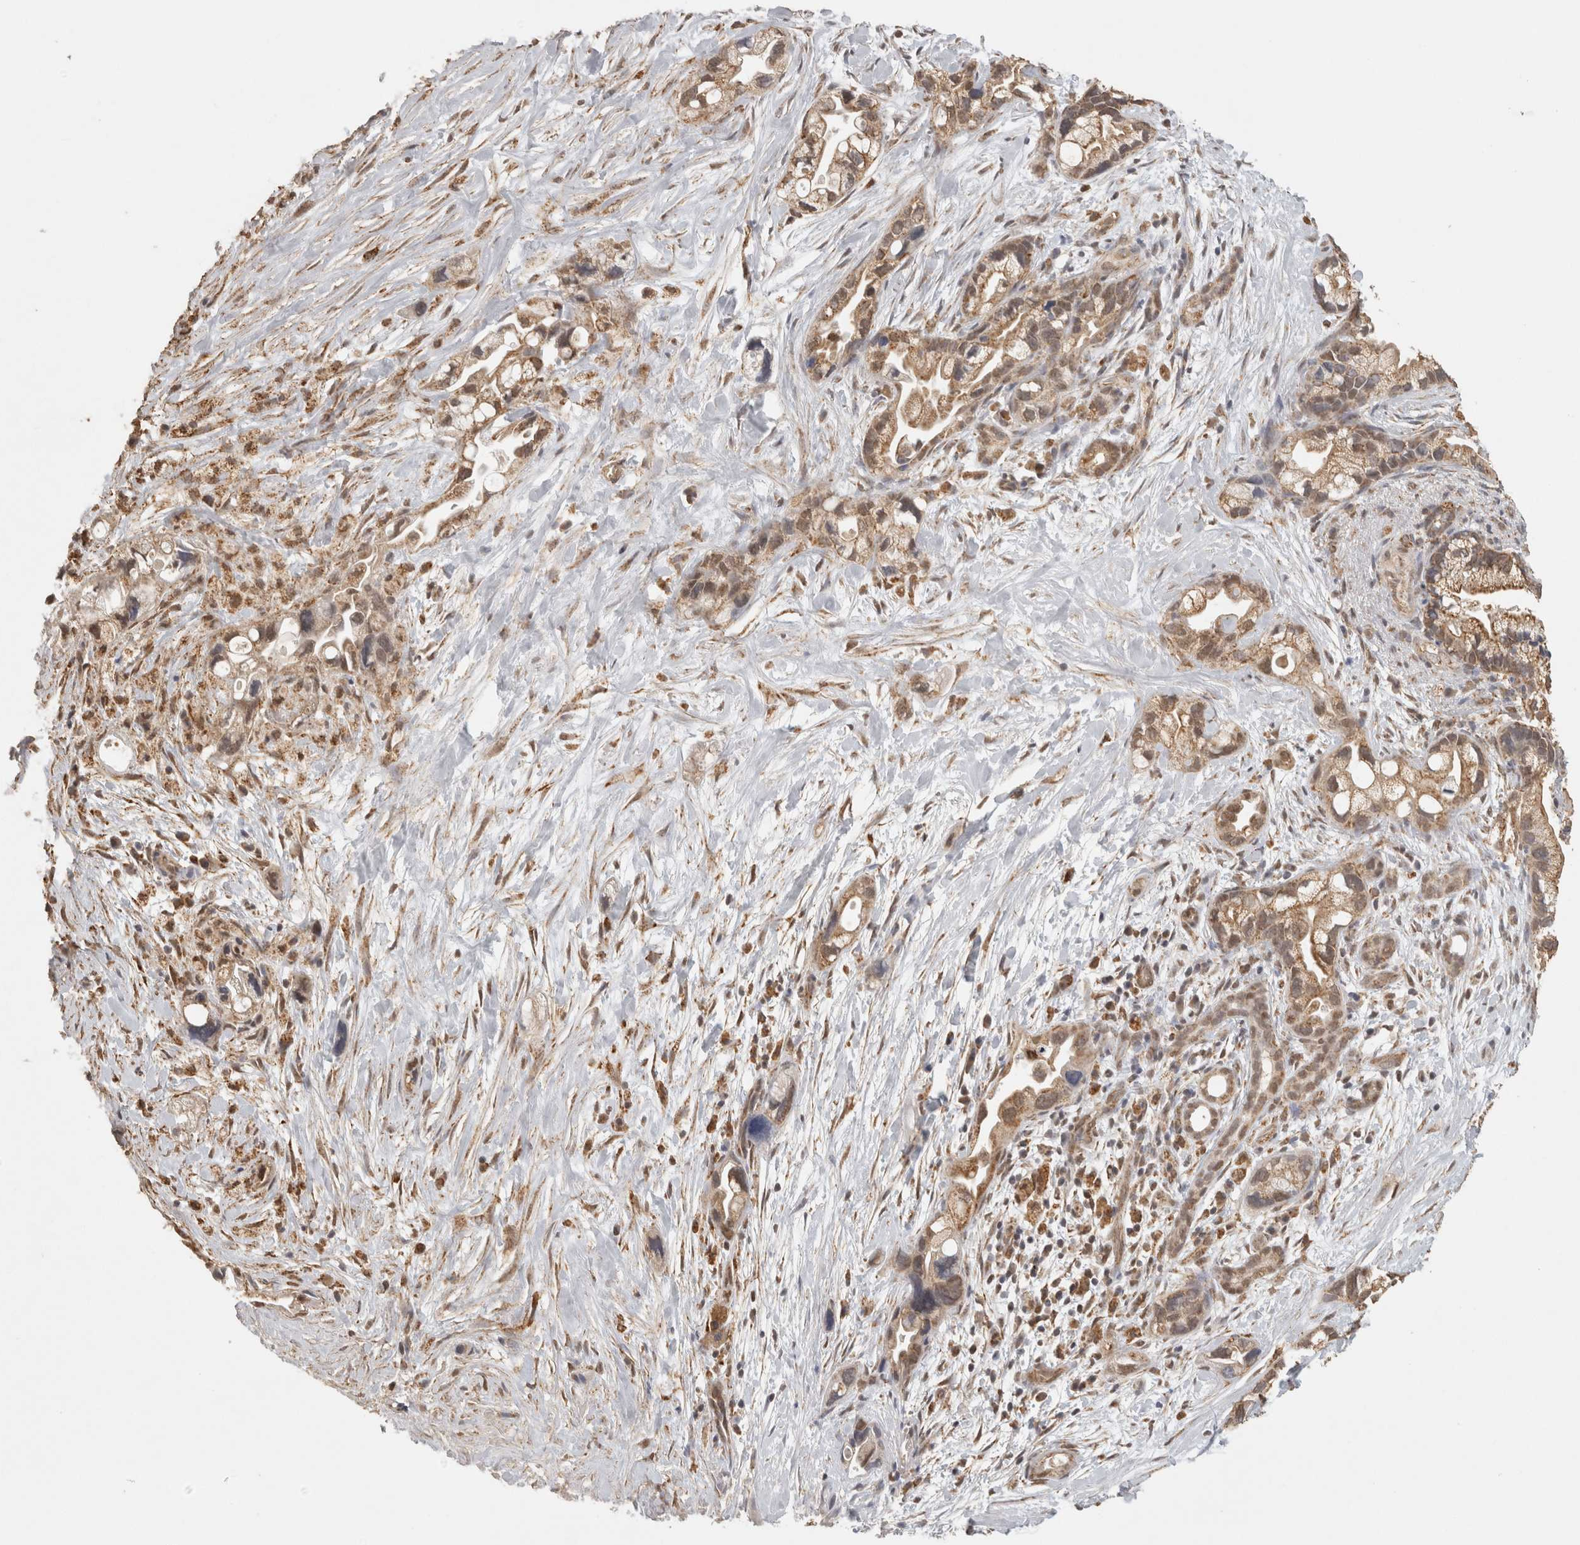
{"staining": {"intensity": "moderate", "quantity": ">75%", "location": "cytoplasmic/membranous"}, "tissue": "pancreatic cancer", "cell_type": "Tumor cells", "image_type": "cancer", "snomed": [{"axis": "morphology", "description": "Adenocarcinoma, NOS"}, {"axis": "topography", "description": "Pancreas"}], "caption": "Pancreatic adenocarcinoma tissue exhibits moderate cytoplasmic/membranous staining in approximately >75% of tumor cells, visualized by immunohistochemistry. (DAB (3,3'-diaminobenzidine) IHC, brown staining for protein, blue staining for nuclei).", "gene": "BNIP3L", "patient": {"sex": "female", "age": 77}}